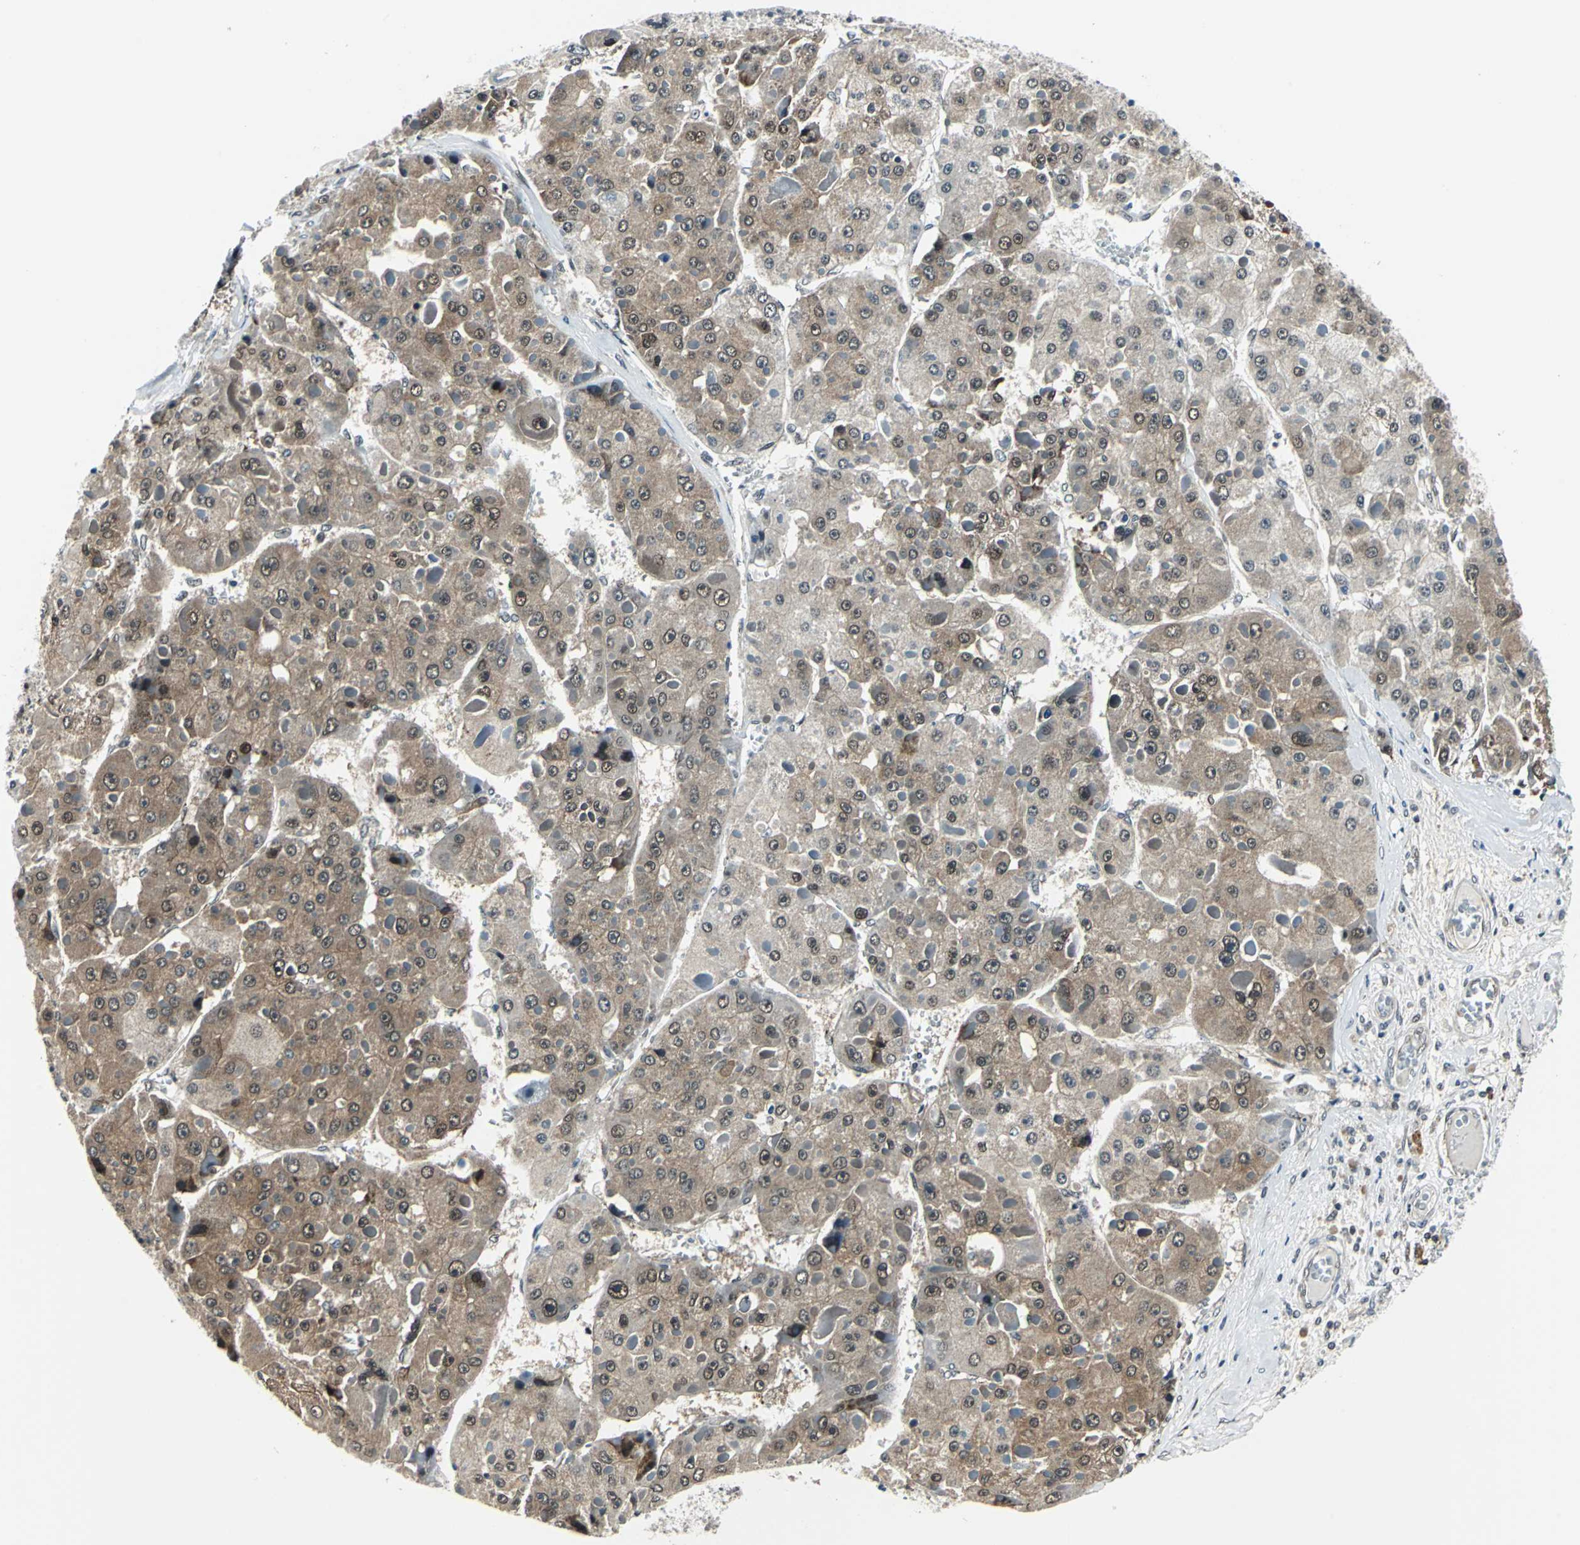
{"staining": {"intensity": "moderate", "quantity": ">75%", "location": "cytoplasmic/membranous,nuclear"}, "tissue": "liver cancer", "cell_type": "Tumor cells", "image_type": "cancer", "snomed": [{"axis": "morphology", "description": "Carcinoma, Hepatocellular, NOS"}, {"axis": "topography", "description": "Liver"}], "caption": "Liver hepatocellular carcinoma tissue shows moderate cytoplasmic/membranous and nuclear expression in approximately >75% of tumor cells, visualized by immunohistochemistry. (Stains: DAB in brown, nuclei in blue, Microscopy: brightfield microscopy at high magnification).", "gene": "POLR3K", "patient": {"sex": "female", "age": 73}}